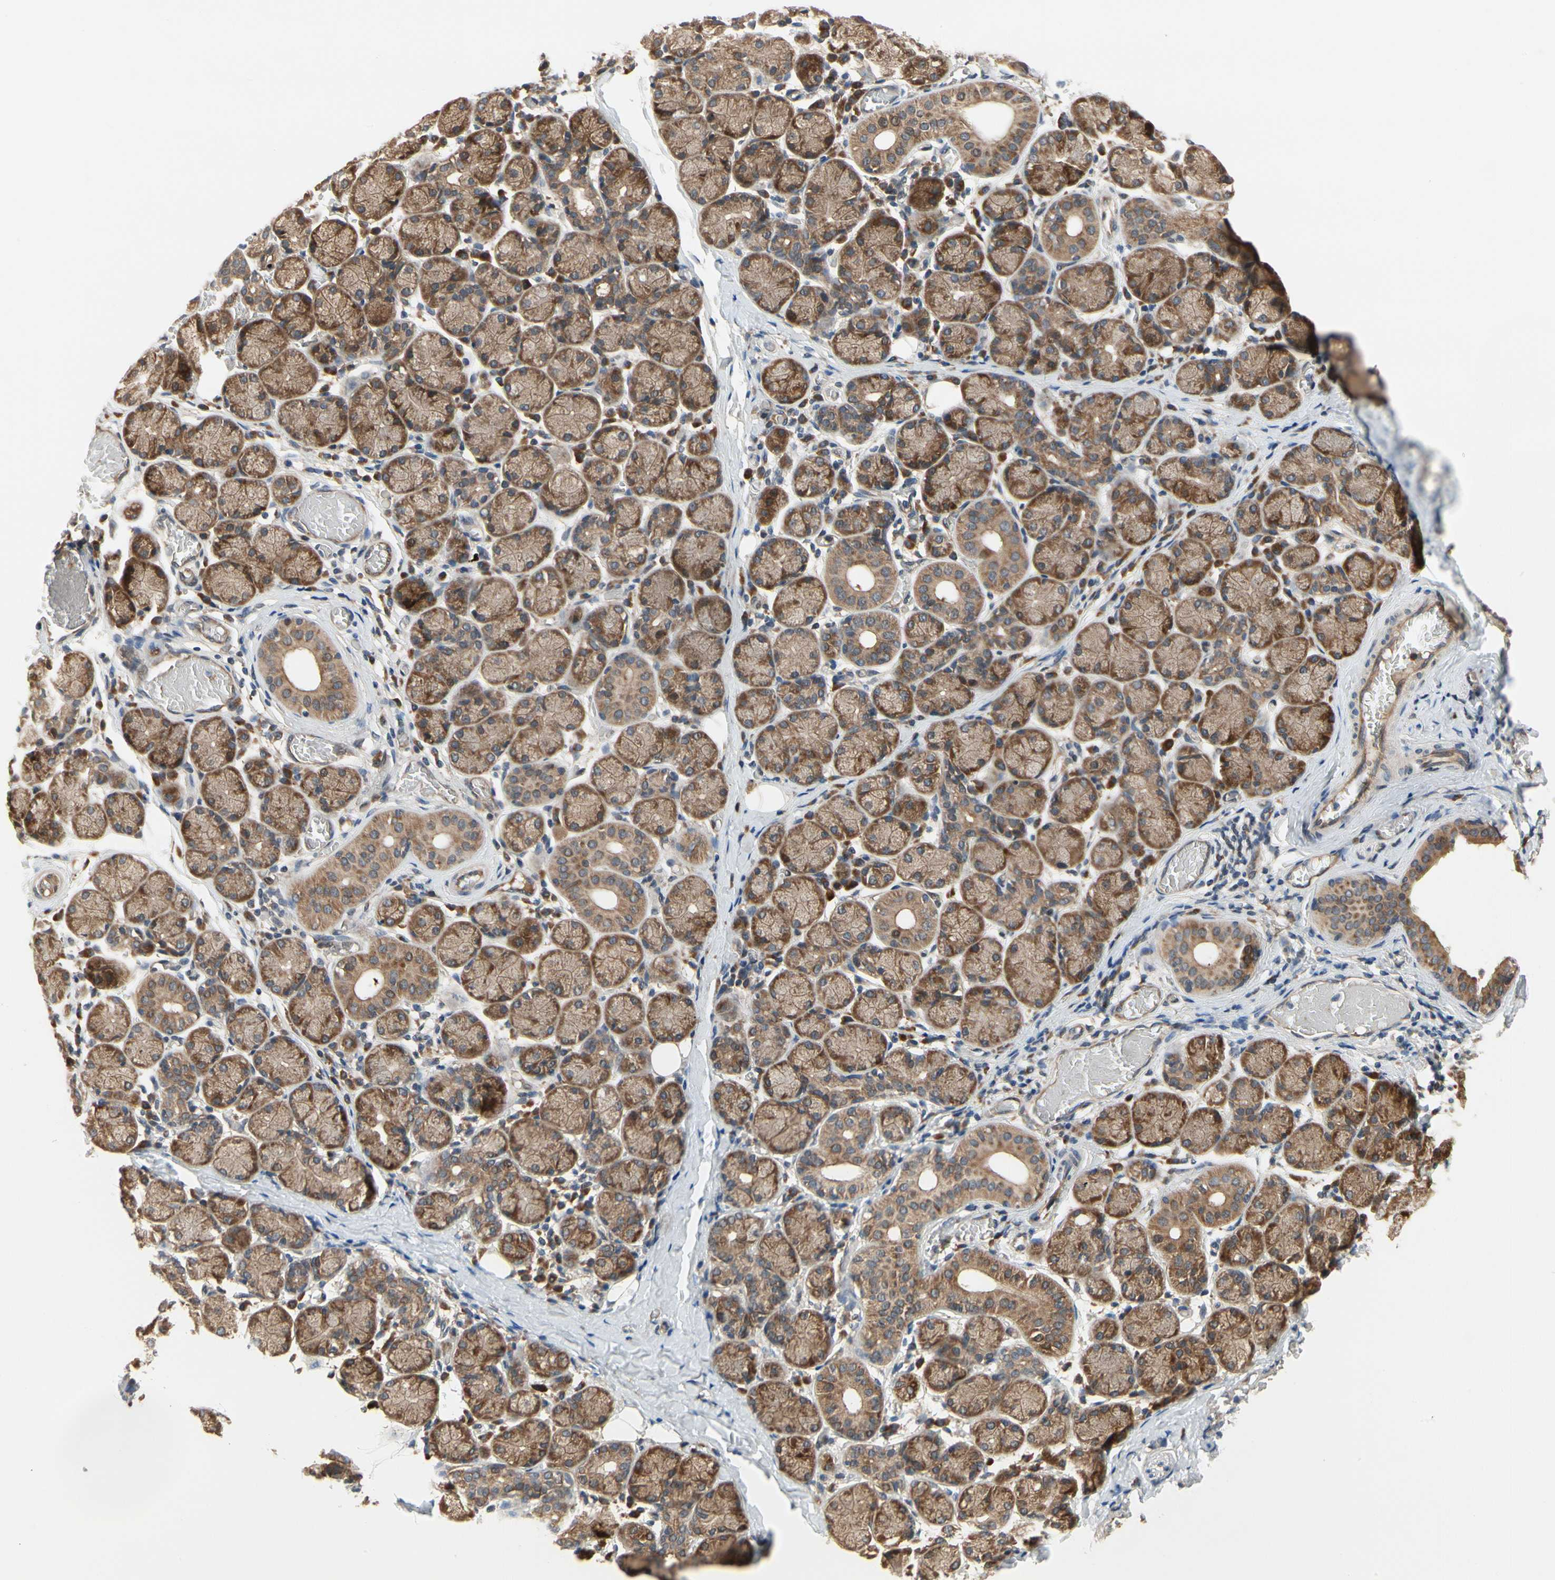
{"staining": {"intensity": "moderate", "quantity": "25%-75%", "location": "cytoplasmic/membranous"}, "tissue": "salivary gland", "cell_type": "Glandular cells", "image_type": "normal", "snomed": [{"axis": "morphology", "description": "Normal tissue, NOS"}, {"axis": "topography", "description": "Salivary gland"}], "caption": "Immunohistochemistry (IHC) histopathology image of normal salivary gland stained for a protein (brown), which exhibits medium levels of moderate cytoplasmic/membranous positivity in approximately 25%-75% of glandular cells.", "gene": "TDRP", "patient": {"sex": "female", "age": 24}}